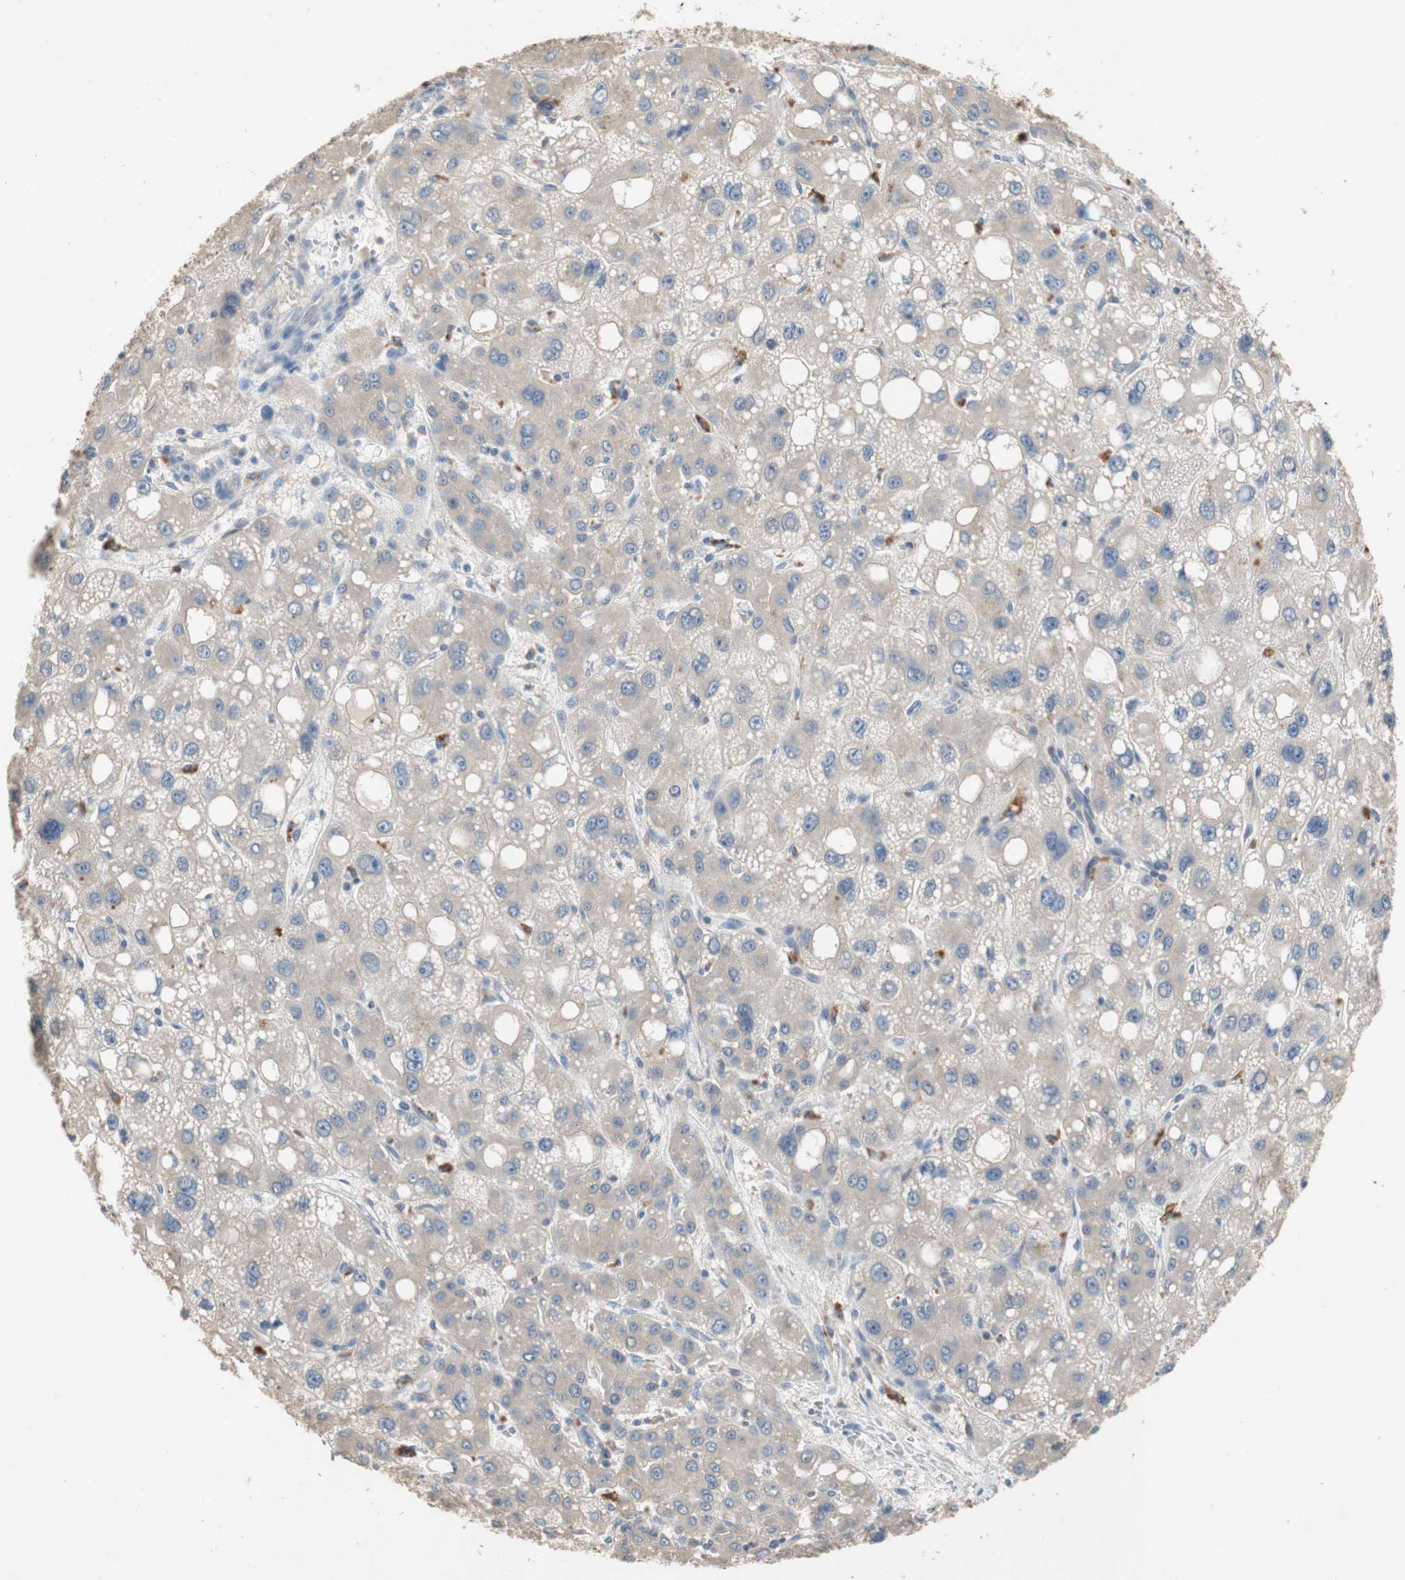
{"staining": {"intensity": "weak", "quantity": "<25%", "location": "cytoplasmic/membranous"}, "tissue": "liver cancer", "cell_type": "Tumor cells", "image_type": "cancer", "snomed": [{"axis": "morphology", "description": "Carcinoma, Hepatocellular, NOS"}, {"axis": "topography", "description": "Liver"}], "caption": "Liver cancer (hepatocellular carcinoma) was stained to show a protein in brown. There is no significant staining in tumor cells.", "gene": "ADAP1", "patient": {"sex": "male", "age": 55}}